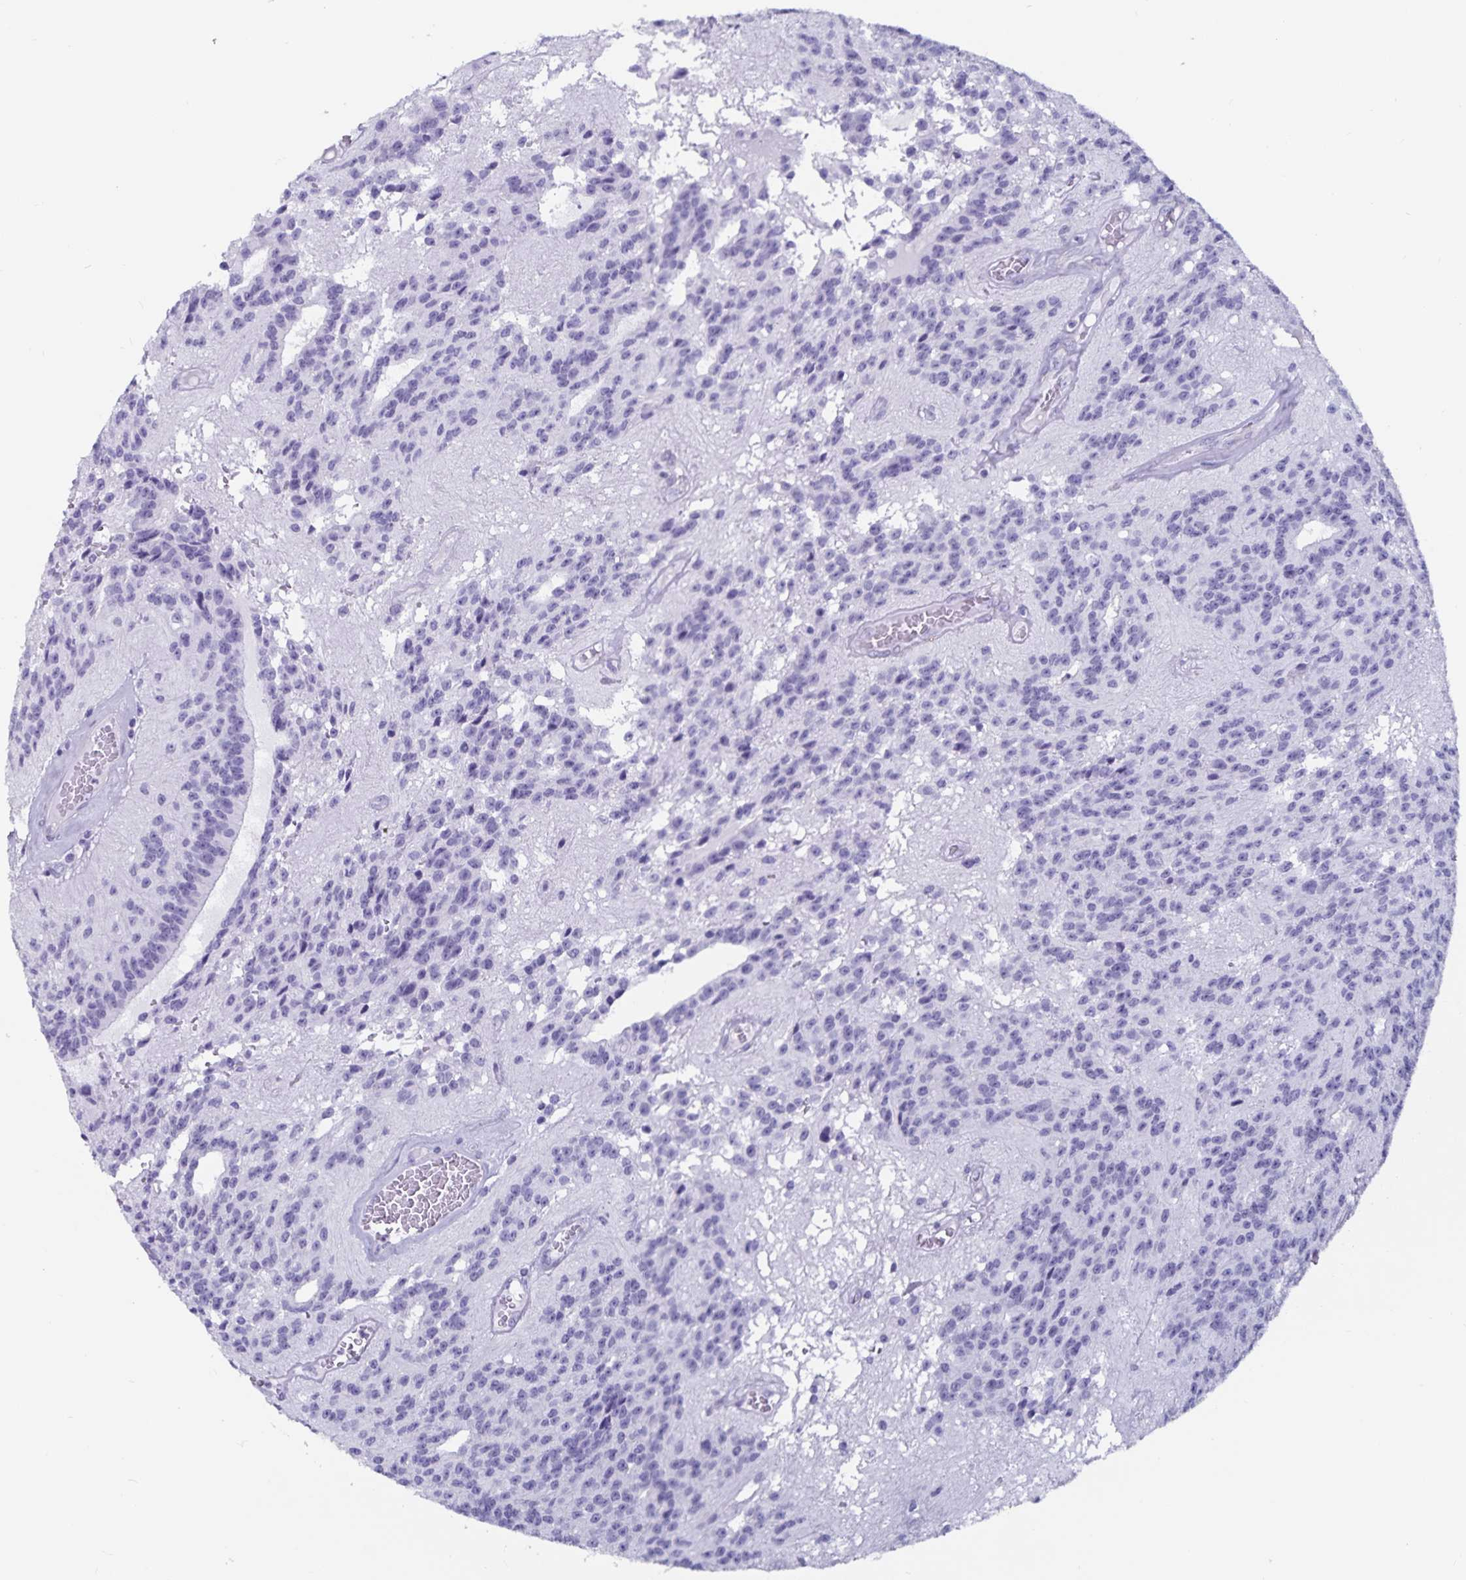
{"staining": {"intensity": "negative", "quantity": "none", "location": "none"}, "tissue": "glioma", "cell_type": "Tumor cells", "image_type": "cancer", "snomed": [{"axis": "morphology", "description": "Glioma, malignant, Low grade"}, {"axis": "topography", "description": "Brain"}], "caption": "This histopathology image is of malignant glioma (low-grade) stained with immunohistochemistry (IHC) to label a protein in brown with the nuclei are counter-stained blue. There is no staining in tumor cells.", "gene": "GPR137", "patient": {"sex": "male", "age": 31}}